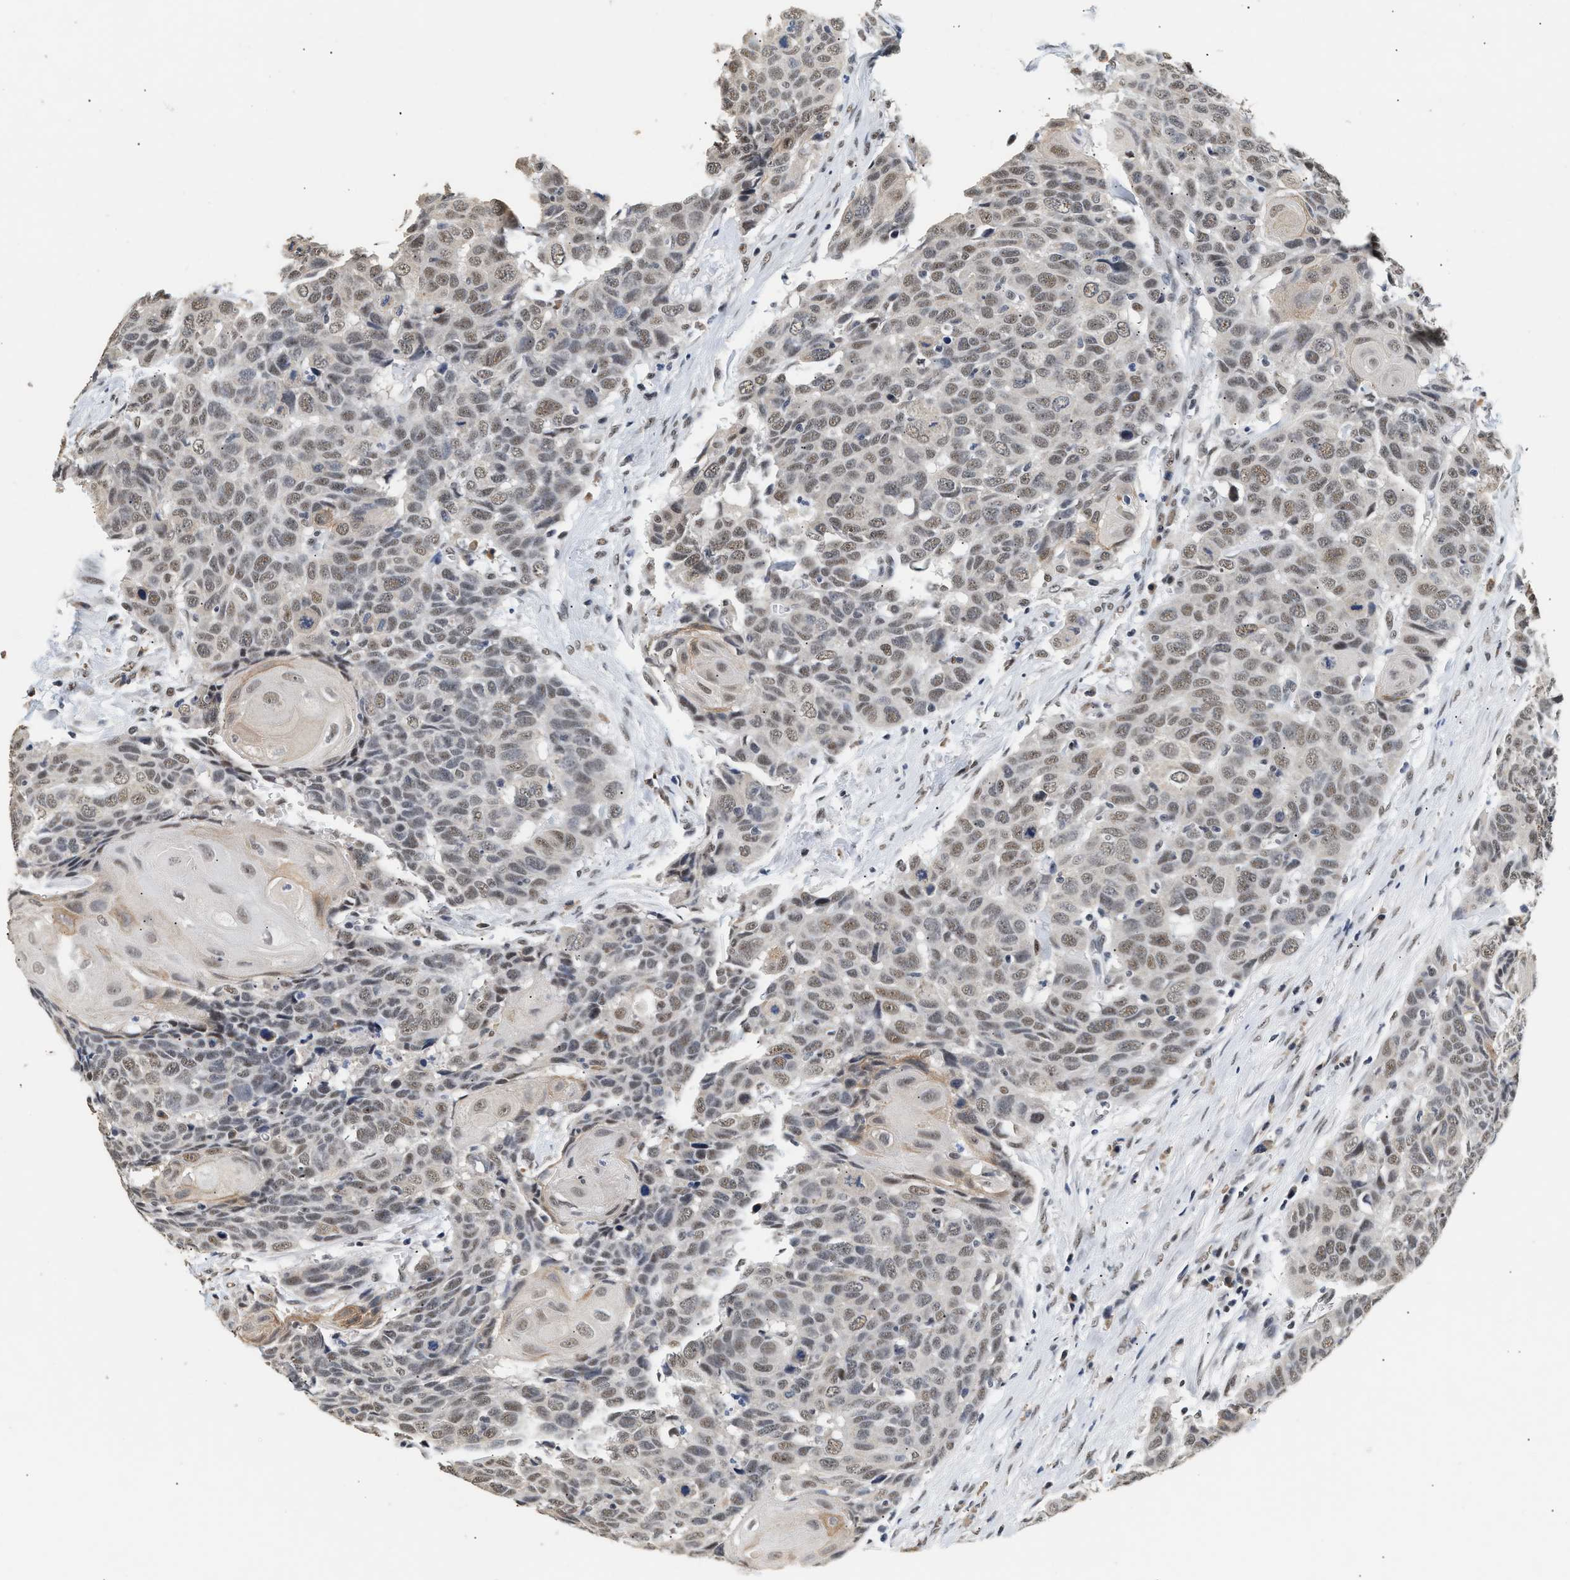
{"staining": {"intensity": "weak", "quantity": ">75%", "location": "nuclear"}, "tissue": "head and neck cancer", "cell_type": "Tumor cells", "image_type": "cancer", "snomed": [{"axis": "morphology", "description": "Squamous cell carcinoma, NOS"}, {"axis": "topography", "description": "Head-Neck"}], "caption": "Protein staining reveals weak nuclear positivity in approximately >75% of tumor cells in head and neck cancer.", "gene": "THOC1", "patient": {"sex": "male", "age": 66}}